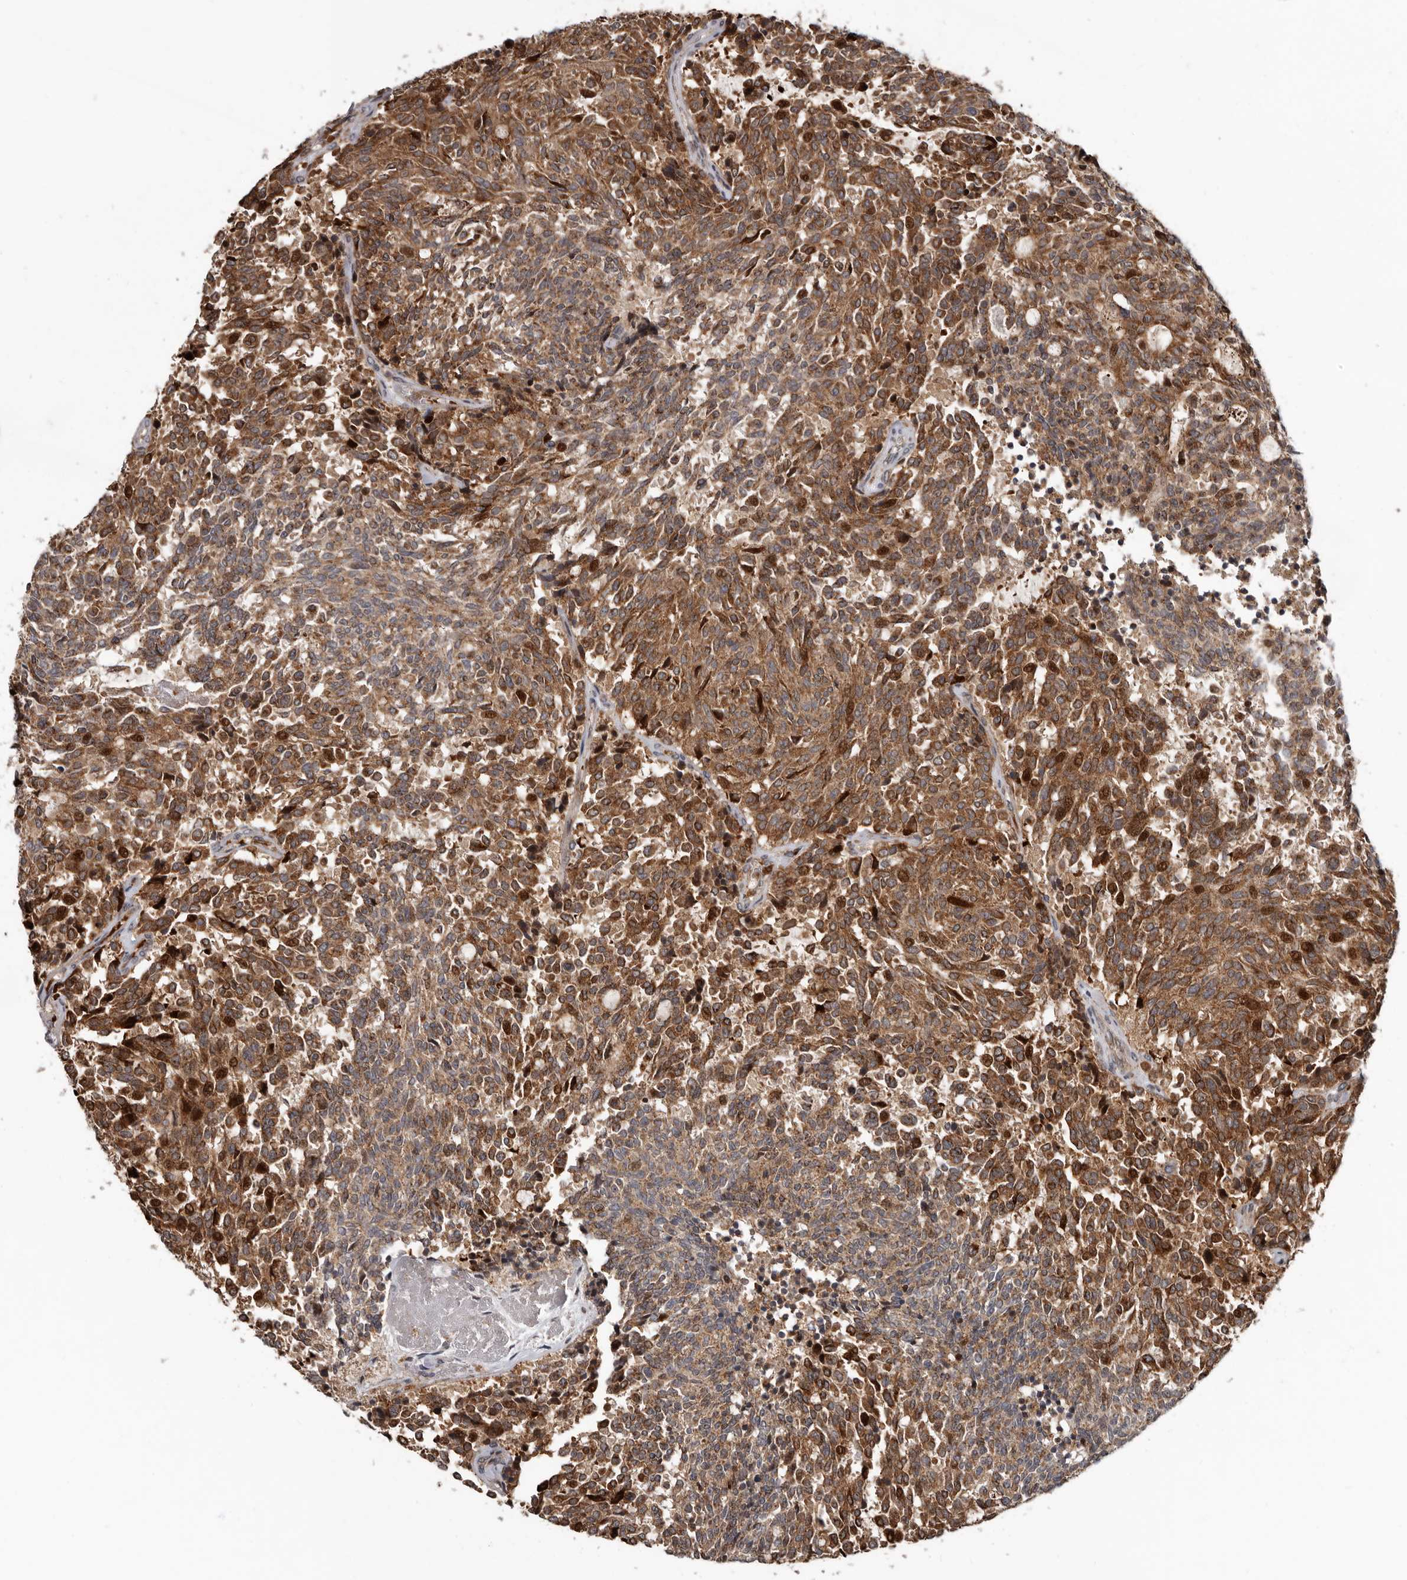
{"staining": {"intensity": "moderate", "quantity": ">75%", "location": "cytoplasmic/membranous"}, "tissue": "carcinoid", "cell_type": "Tumor cells", "image_type": "cancer", "snomed": [{"axis": "morphology", "description": "Carcinoid, malignant, NOS"}, {"axis": "topography", "description": "Pancreas"}], "caption": "Brown immunohistochemical staining in human malignant carcinoid demonstrates moderate cytoplasmic/membranous expression in about >75% of tumor cells.", "gene": "FGFR4", "patient": {"sex": "female", "age": 54}}